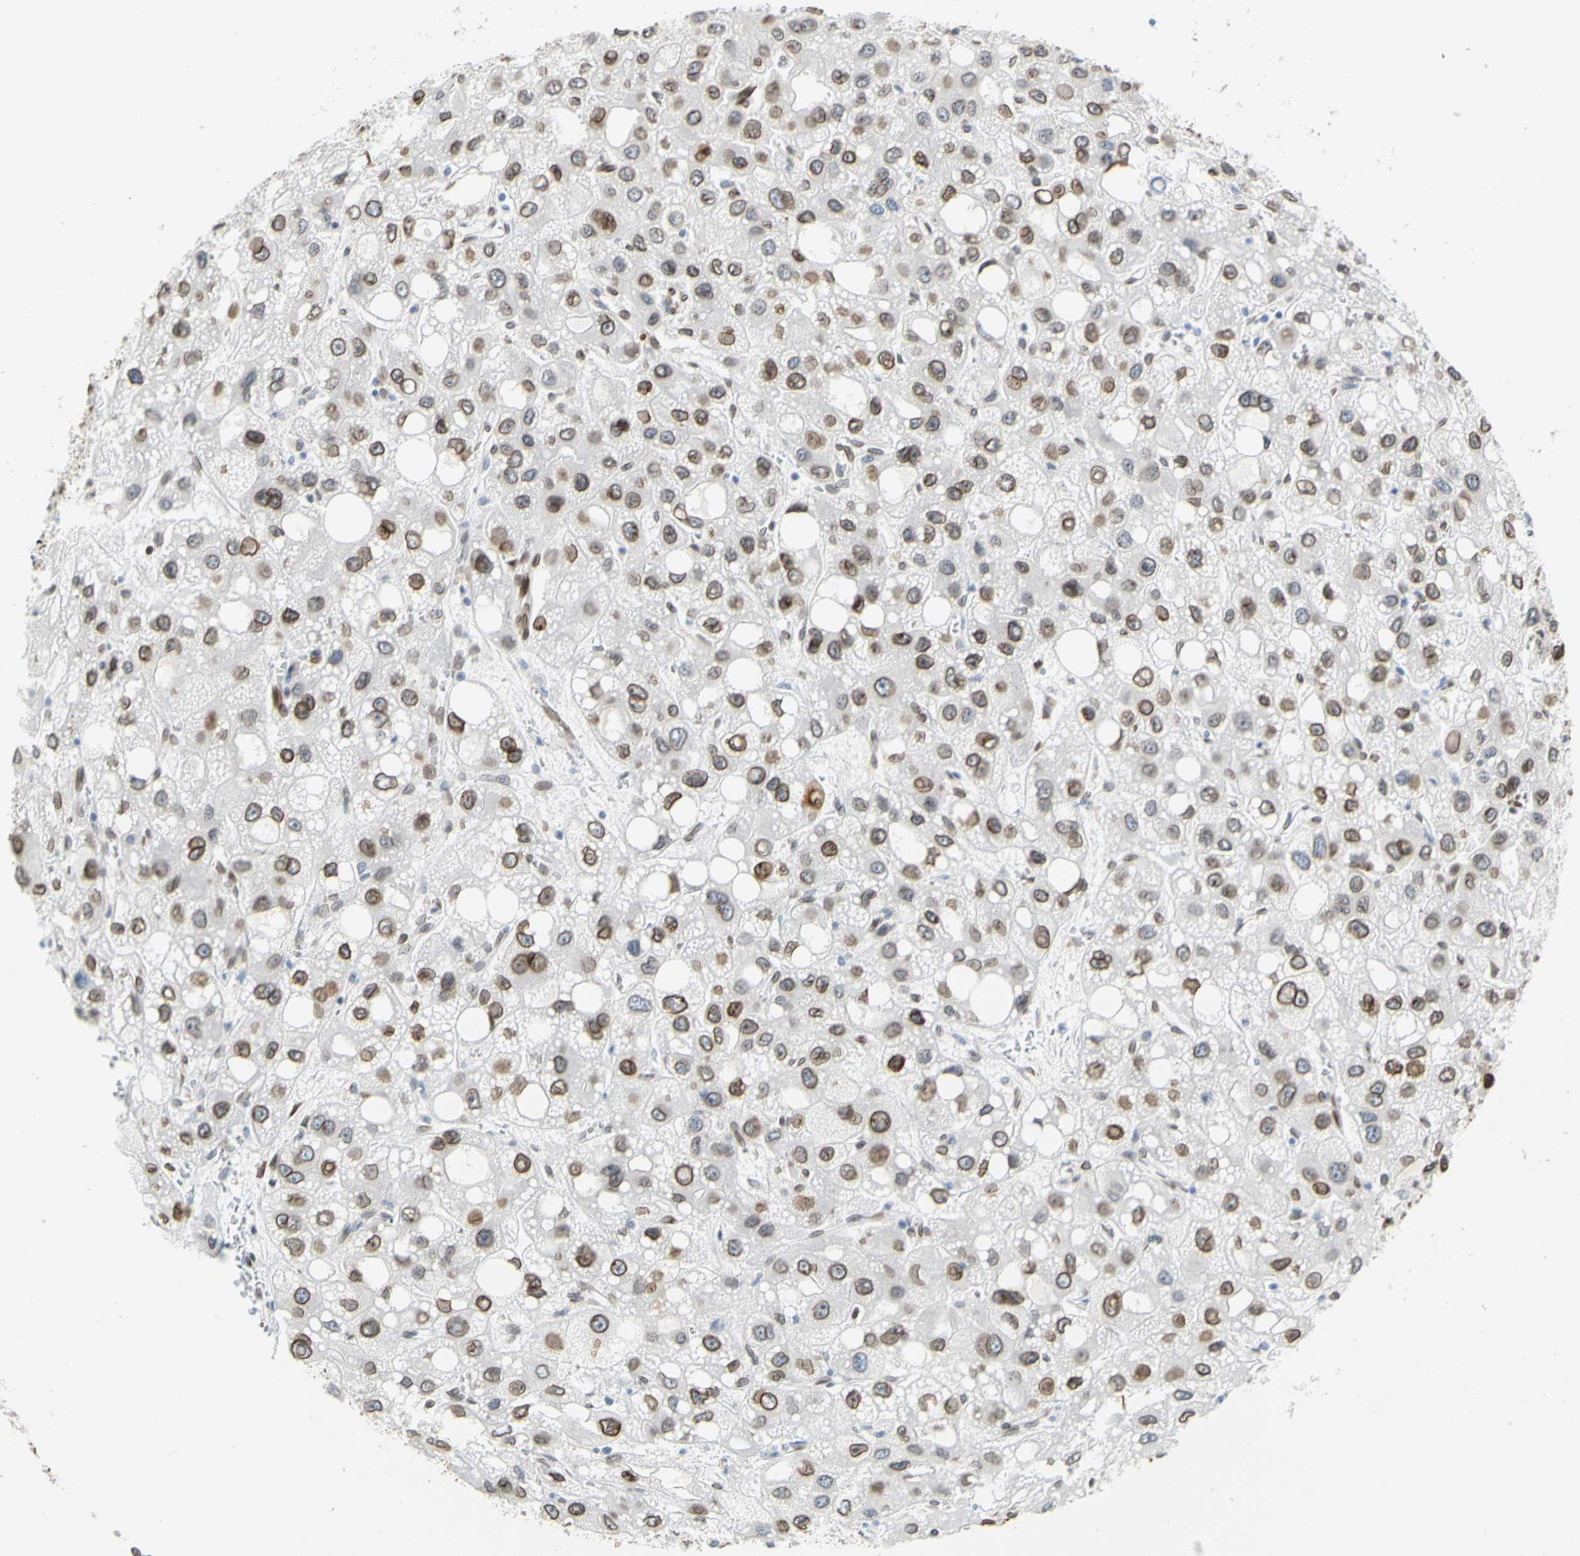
{"staining": {"intensity": "moderate", "quantity": ">75%", "location": "cytoplasmic/membranous,nuclear"}, "tissue": "liver cancer", "cell_type": "Tumor cells", "image_type": "cancer", "snomed": [{"axis": "morphology", "description": "Carcinoma, Hepatocellular, NOS"}, {"axis": "topography", "description": "Liver"}], "caption": "Liver cancer (hepatocellular carcinoma) was stained to show a protein in brown. There is medium levels of moderate cytoplasmic/membranous and nuclear positivity in approximately >75% of tumor cells.", "gene": "SUN1", "patient": {"sex": "male", "age": 55}}